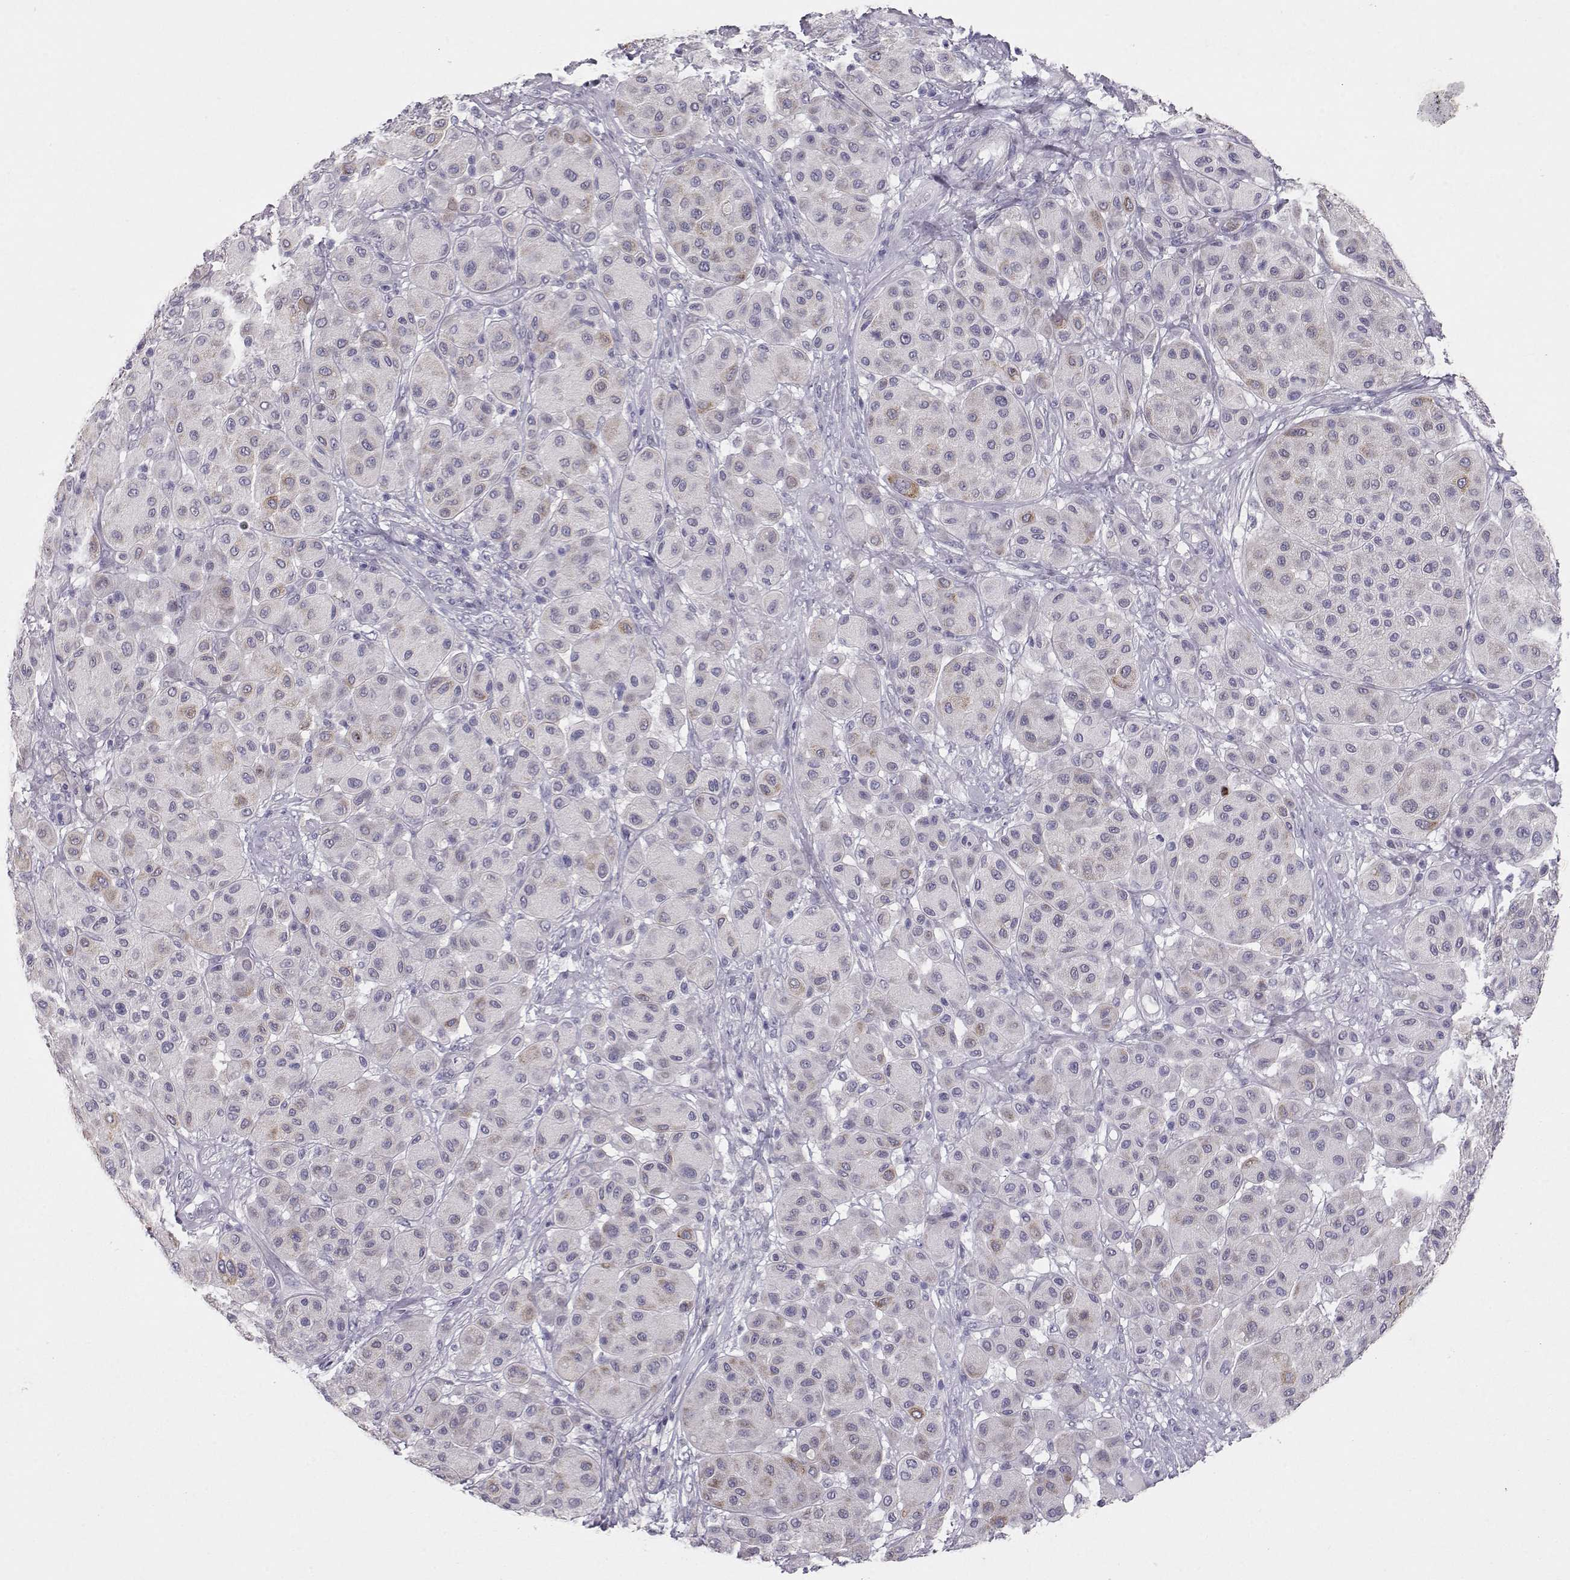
{"staining": {"intensity": "negative", "quantity": "none", "location": "none"}, "tissue": "melanoma", "cell_type": "Tumor cells", "image_type": "cancer", "snomed": [{"axis": "morphology", "description": "Malignant melanoma, Metastatic site"}, {"axis": "topography", "description": "Smooth muscle"}], "caption": "DAB immunohistochemical staining of malignant melanoma (metastatic site) shows no significant positivity in tumor cells.", "gene": "LAMB3", "patient": {"sex": "male", "age": 41}}